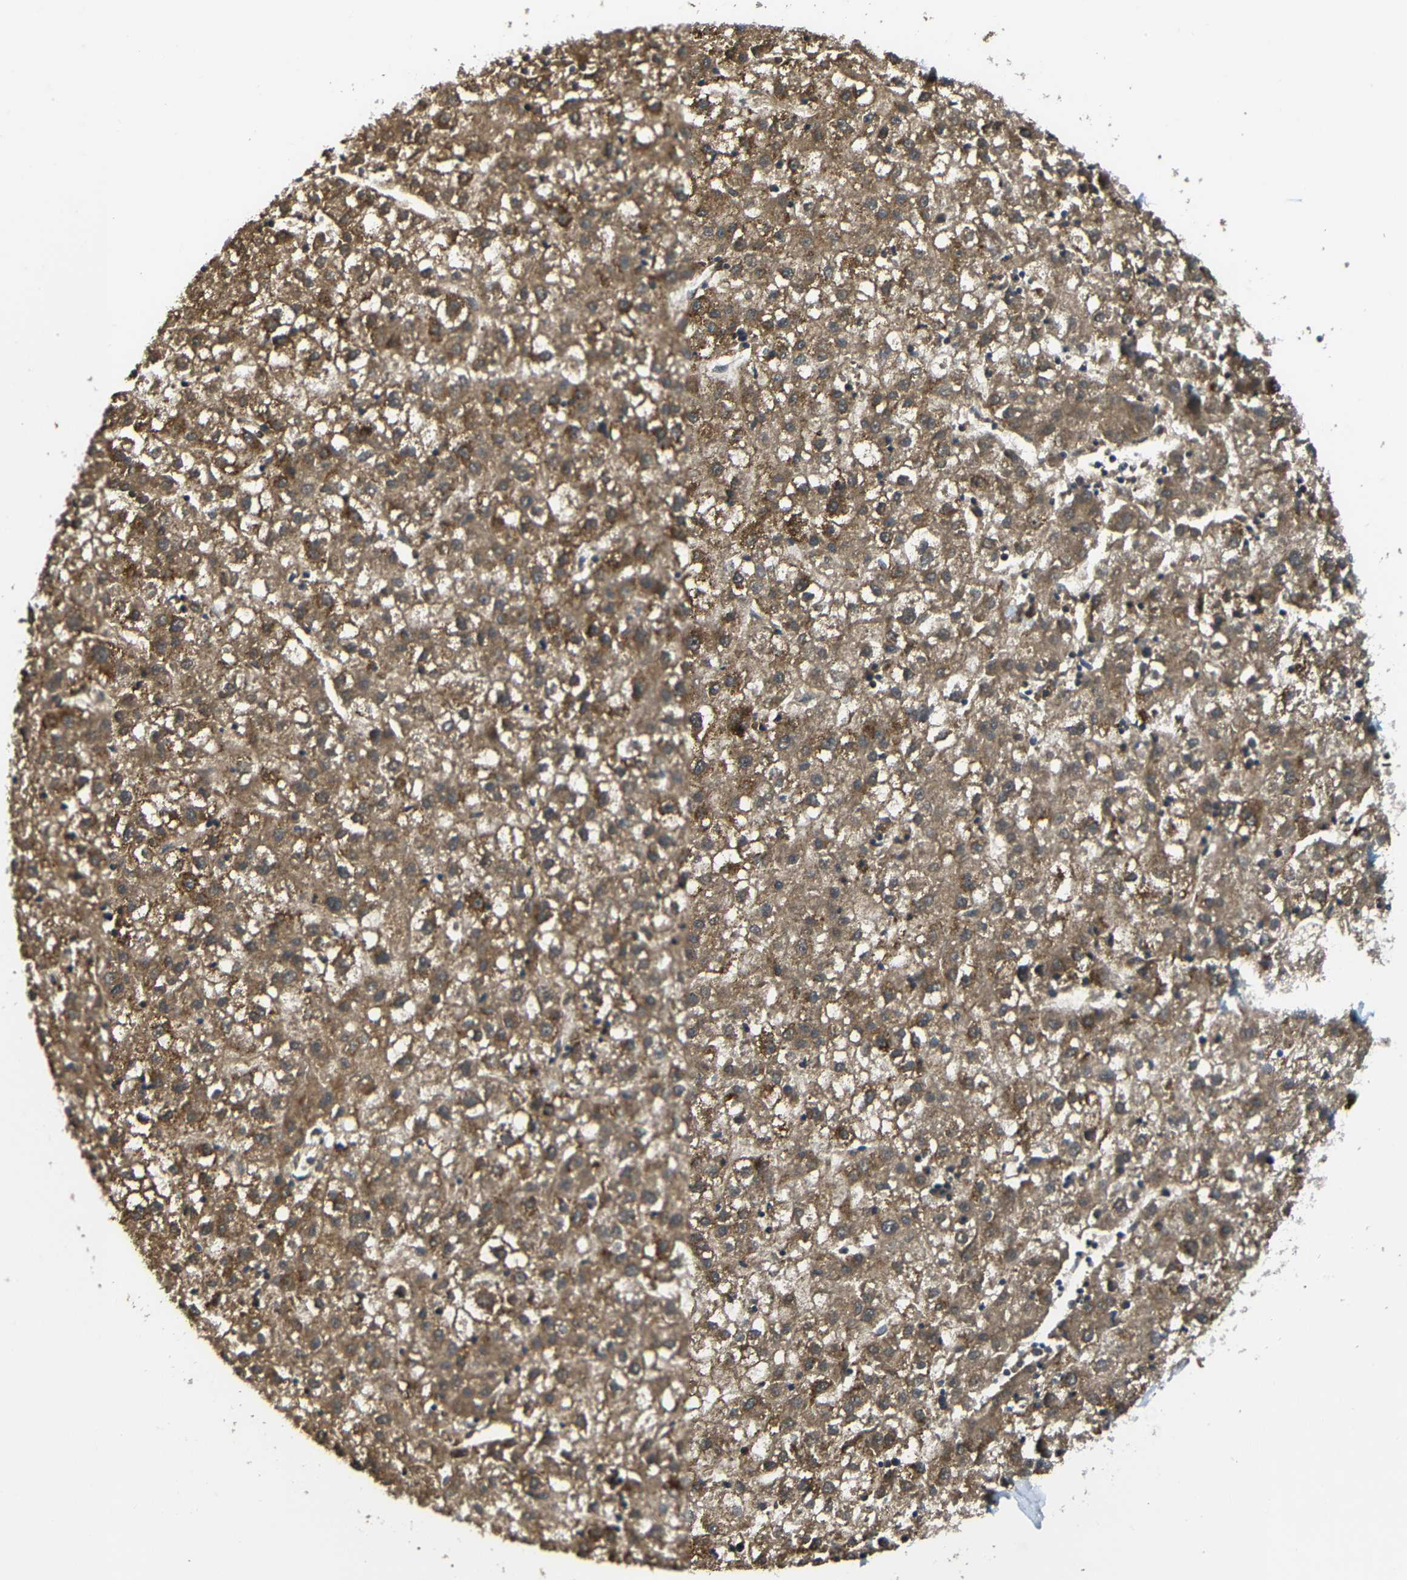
{"staining": {"intensity": "moderate", "quantity": ">75%", "location": "cytoplasmic/membranous"}, "tissue": "liver cancer", "cell_type": "Tumor cells", "image_type": "cancer", "snomed": [{"axis": "morphology", "description": "Carcinoma, Hepatocellular, NOS"}, {"axis": "topography", "description": "Liver"}], "caption": "Brown immunohistochemical staining in human liver hepatocellular carcinoma reveals moderate cytoplasmic/membranous positivity in approximately >75% of tumor cells. (Stains: DAB in brown, nuclei in blue, Microscopy: brightfield microscopy at high magnification).", "gene": "NR3C2", "patient": {"sex": "male", "age": 72}}